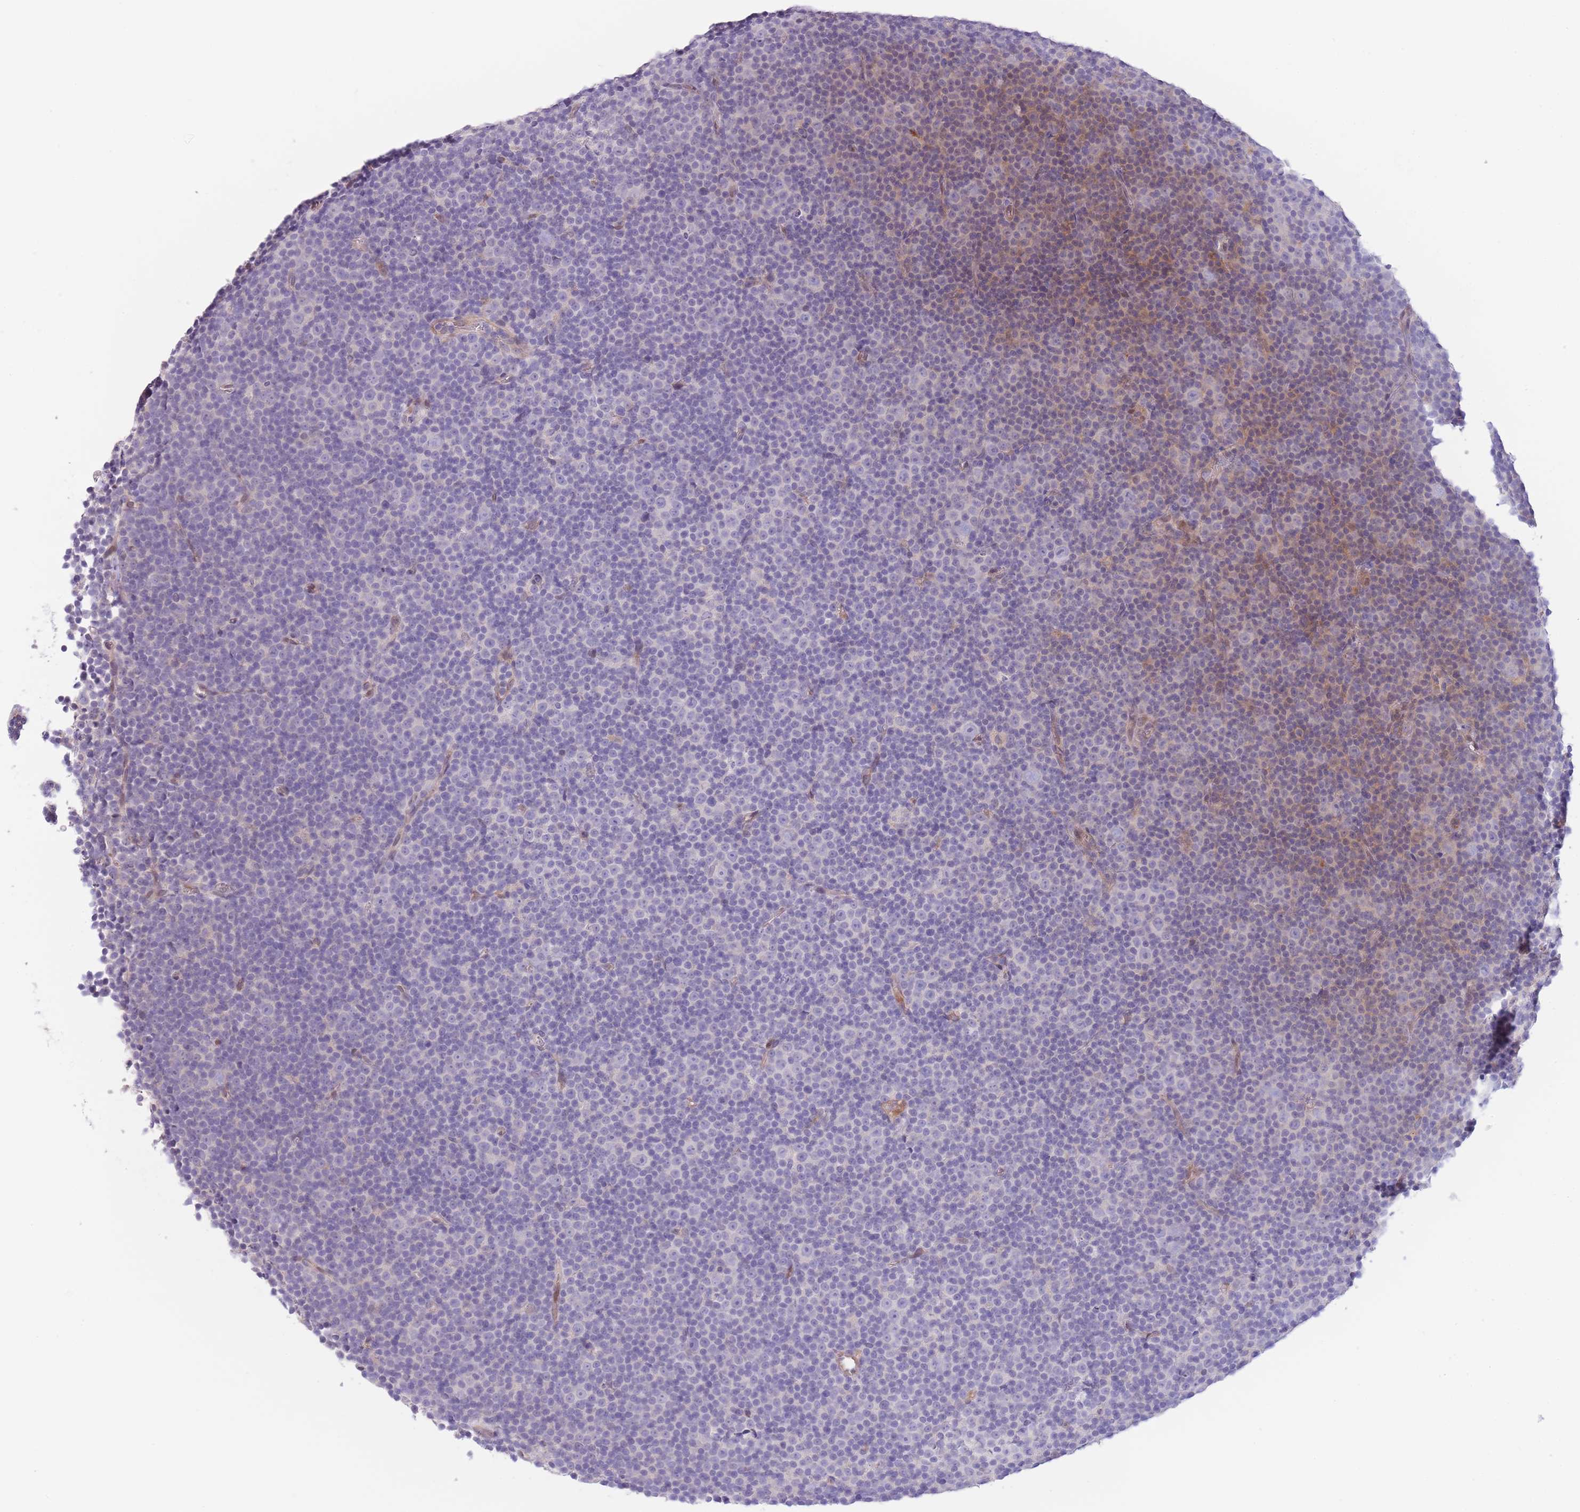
{"staining": {"intensity": "weak", "quantity": "<25%", "location": "cytoplasmic/membranous"}, "tissue": "lymphoma", "cell_type": "Tumor cells", "image_type": "cancer", "snomed": [{"axis": "morphology", "description": "Malignant lymphoma, non-Hodgkin's type, Low grade"}, {"axis": "topography", "description": "Lymph node"}], "caption": "High power microscopy image of an immunohistochemistry (IHC) photomicrograph of lymphoma, revealing no significant expression in tumor cells.", "gene": "C9orf152", "patient": {"sex": "female", "age": 67}}